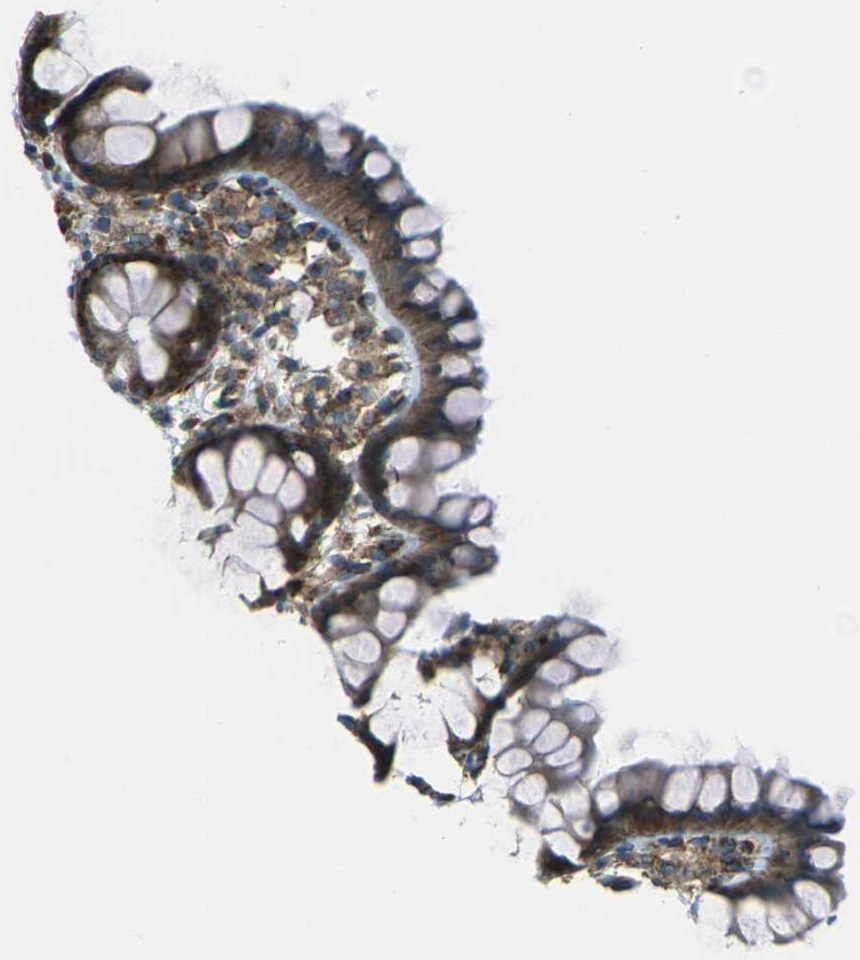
{"staining": {"intensity": "weak", "quantity": ">75%", "location": "cytoplasmic/membranous"}, "tissue": "colon", "cell_type": "Endothelial cells", "image_type": "normal", "snomed": [{"axis": "morphology", "description": "Normal tissue, NOS"}, {"axis": "topography", "description": "Colon"}], "caption": "Endothelial cells exhibit weak cytoplasmic/membranous staining in about >75% of cells in normal colon. The staining was performed using DAB (3,3'-diaminobenzidine), with brown indicating positive protein expression. Nuclei are stained blue with hematoxylin.", "gene": "CELSR2", "patient": {"sex": "female", "age": 55}}